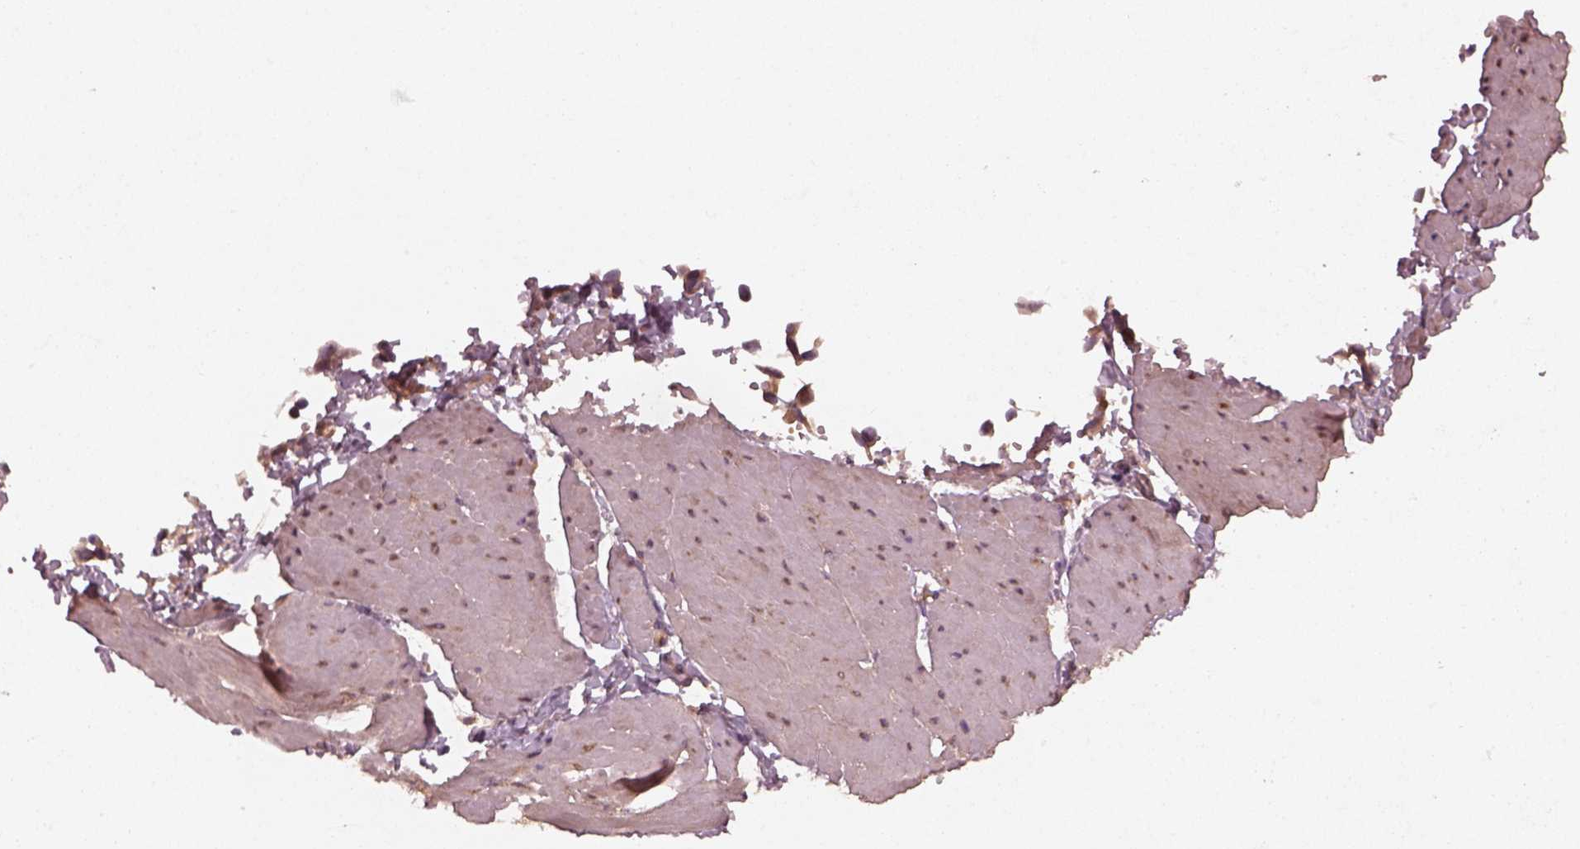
{"staining": {"intensity": "negative", "quantity": "none", "location": "none"}, "tissue": "adipose tissue", "cell_type": "Adipocytes", "image_type": "normal", "snomed": [{"axis": "morphology", "description": "Normal tissue, NOS"}, {"axis": "topography", "description": "Smooth muscle"}, {"axis": "topography", "description": "Peripheral nerve tissue"}], "caption": "The immunohistochemistry (IHC) micrograph has no significant expression in adipocytes of adipose tissue. (Immunohistochemistry, brightfield microscopy, high magnification).", "gene": "FAM234A", "patient": {"sex": "male", "age": 58}}